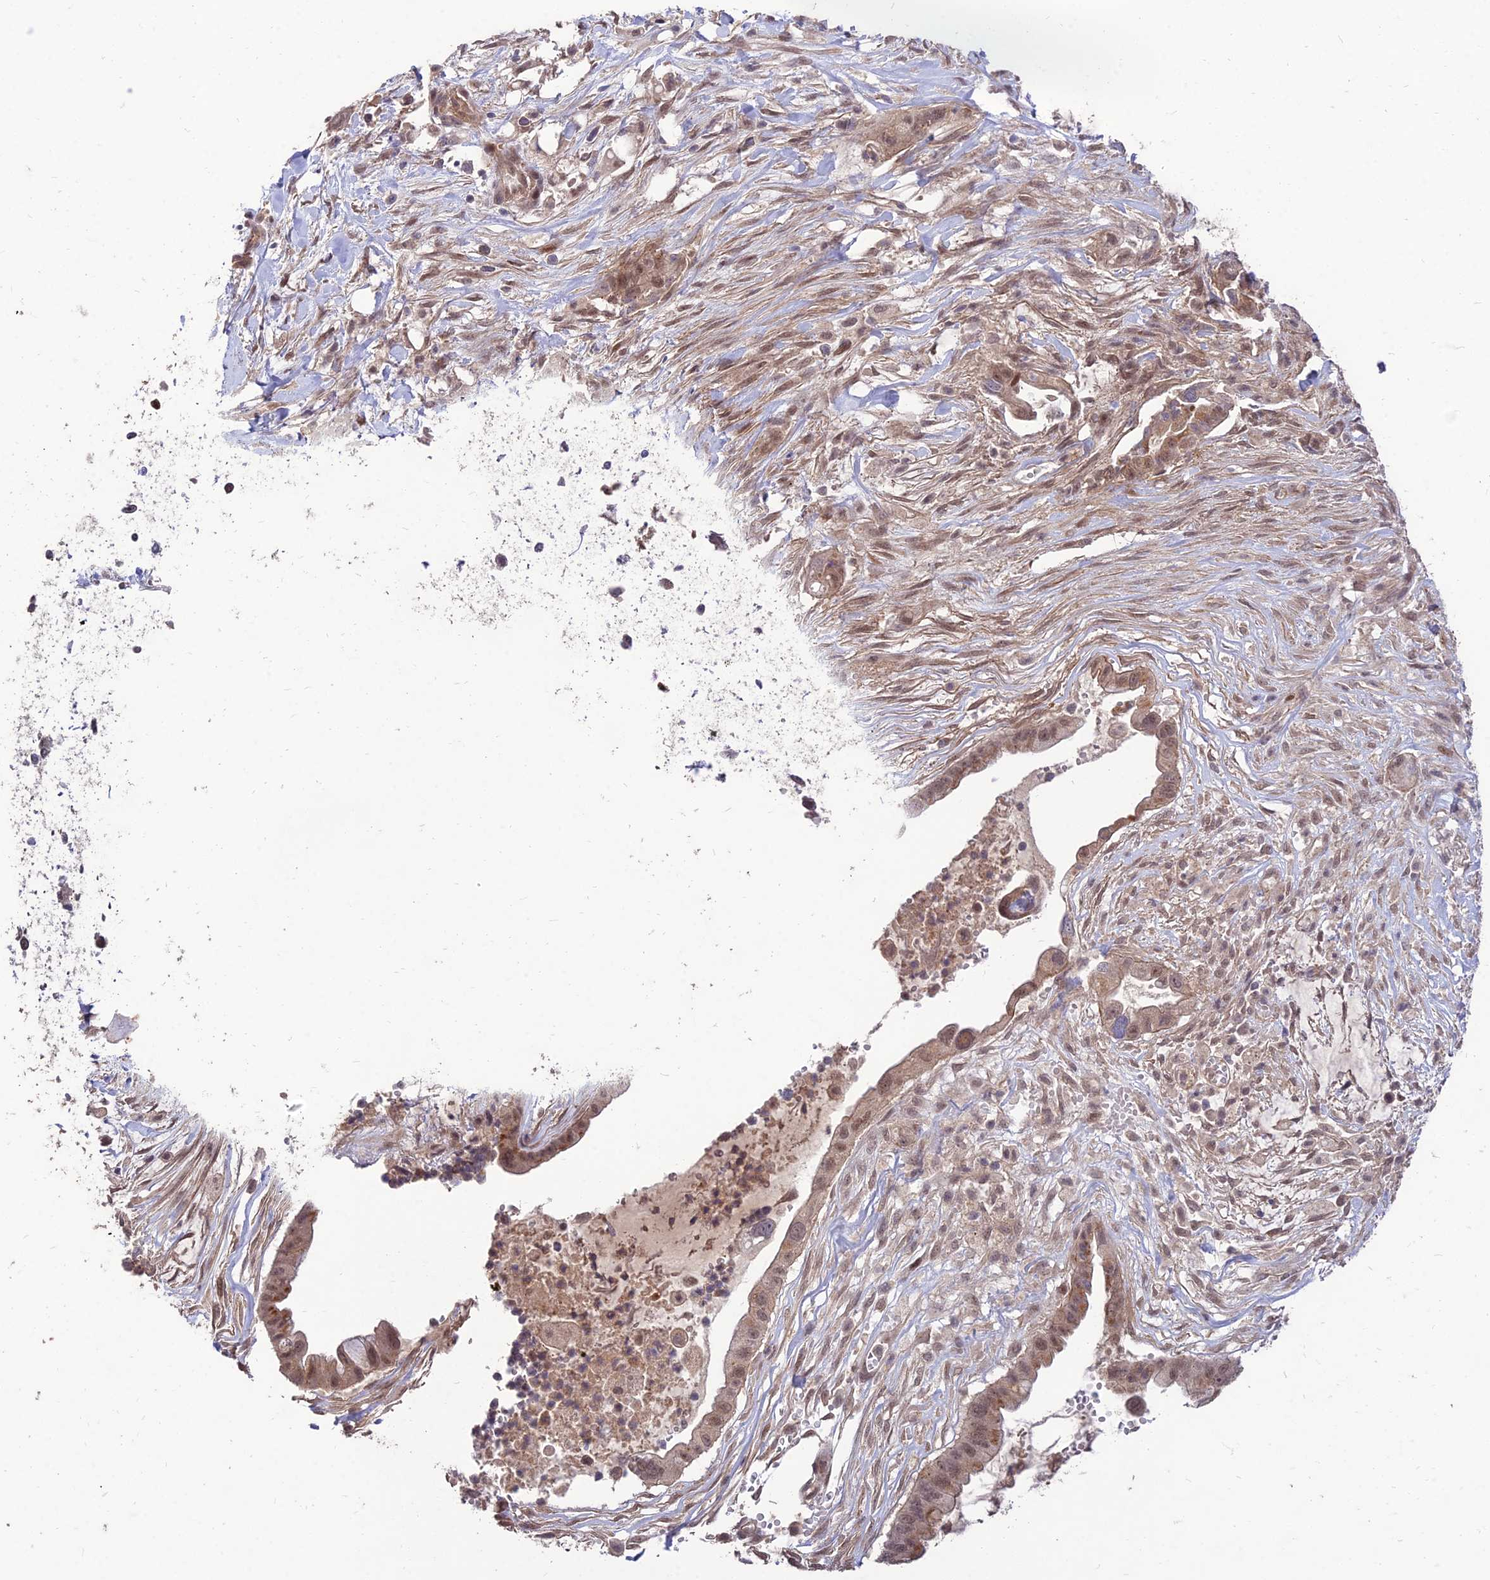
{"staining": {"intensity": "moderate", "quantity": ">75%", "location": "cytoplasmic/membranous,nuclear"}, "tissue": "pancreatic cancer", "cell_type": "Tumor cells", "image_type": "cancer", "snomed": [{"axis": "morphology", "description": "Adenocarcinoma, NOS"}, {"axis": "topography", "description": "Pancreas"}], "caption": "Protein expression analysis of pancreatic cancer demonstrates moderate cytoplasmic/membranous and nuclear staining in about >75% of tumor cells.", "gene": "ZNF85", "patient": {"sex": "male", "age": 44}}